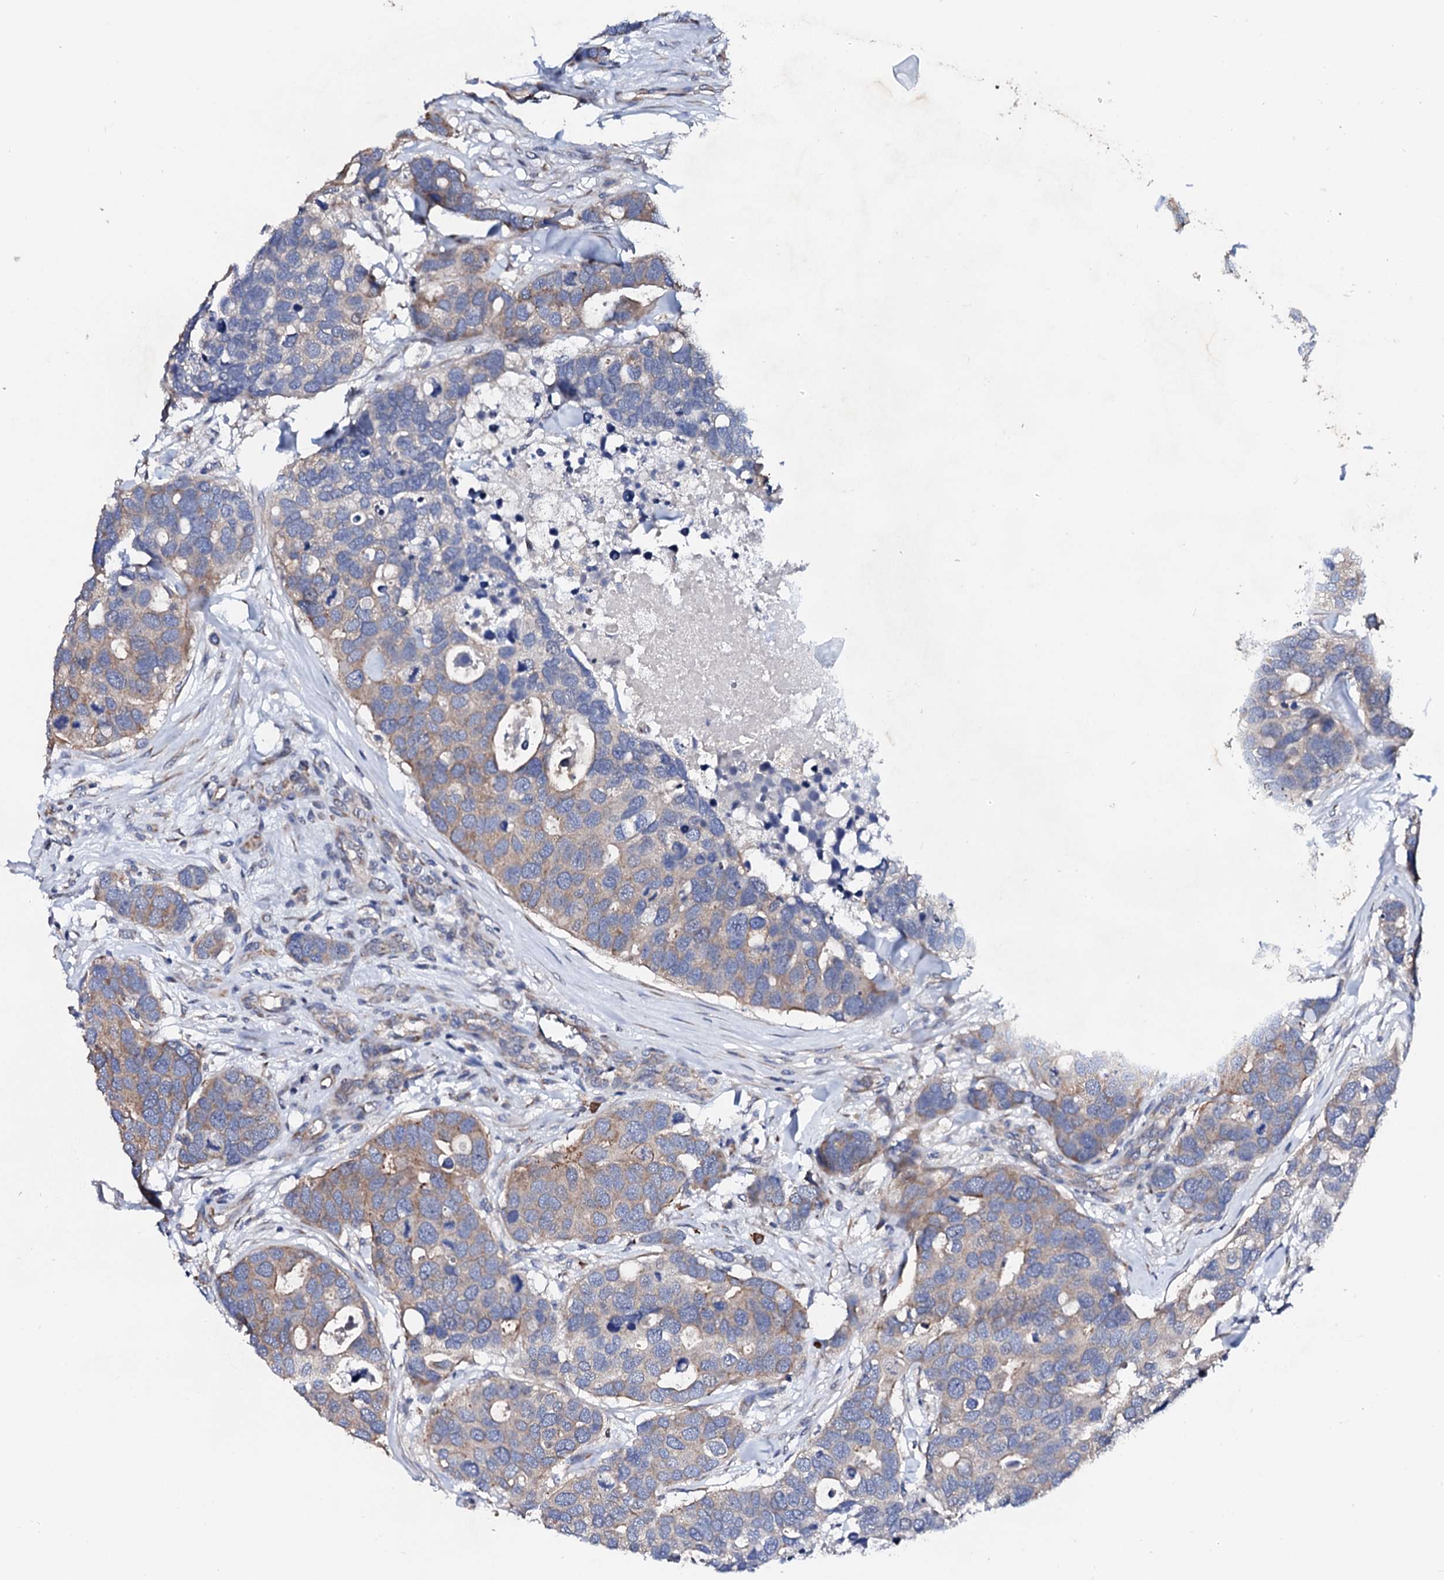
{"staining": {"intensity": "weak", "quantity": "25%-75%", "location": "cytoplasmic/membranous"}, "tissue": "breast cancer", "cell_type": "Tumor cells", "image_type": "cancer", "snomed": [{"axis": "morphology", "description": "Duct carcinoma"}, {"axis": "topography", "description": "Breast"}], "caption": "This photomicrograph exhibits IHC staining of breast cancer, with low weak cytoplasmic/membranous staining in approximately 25%-75% of tumor cells.", "gene": "NUP58", "patient": {"sex": "female", "age": 83}}